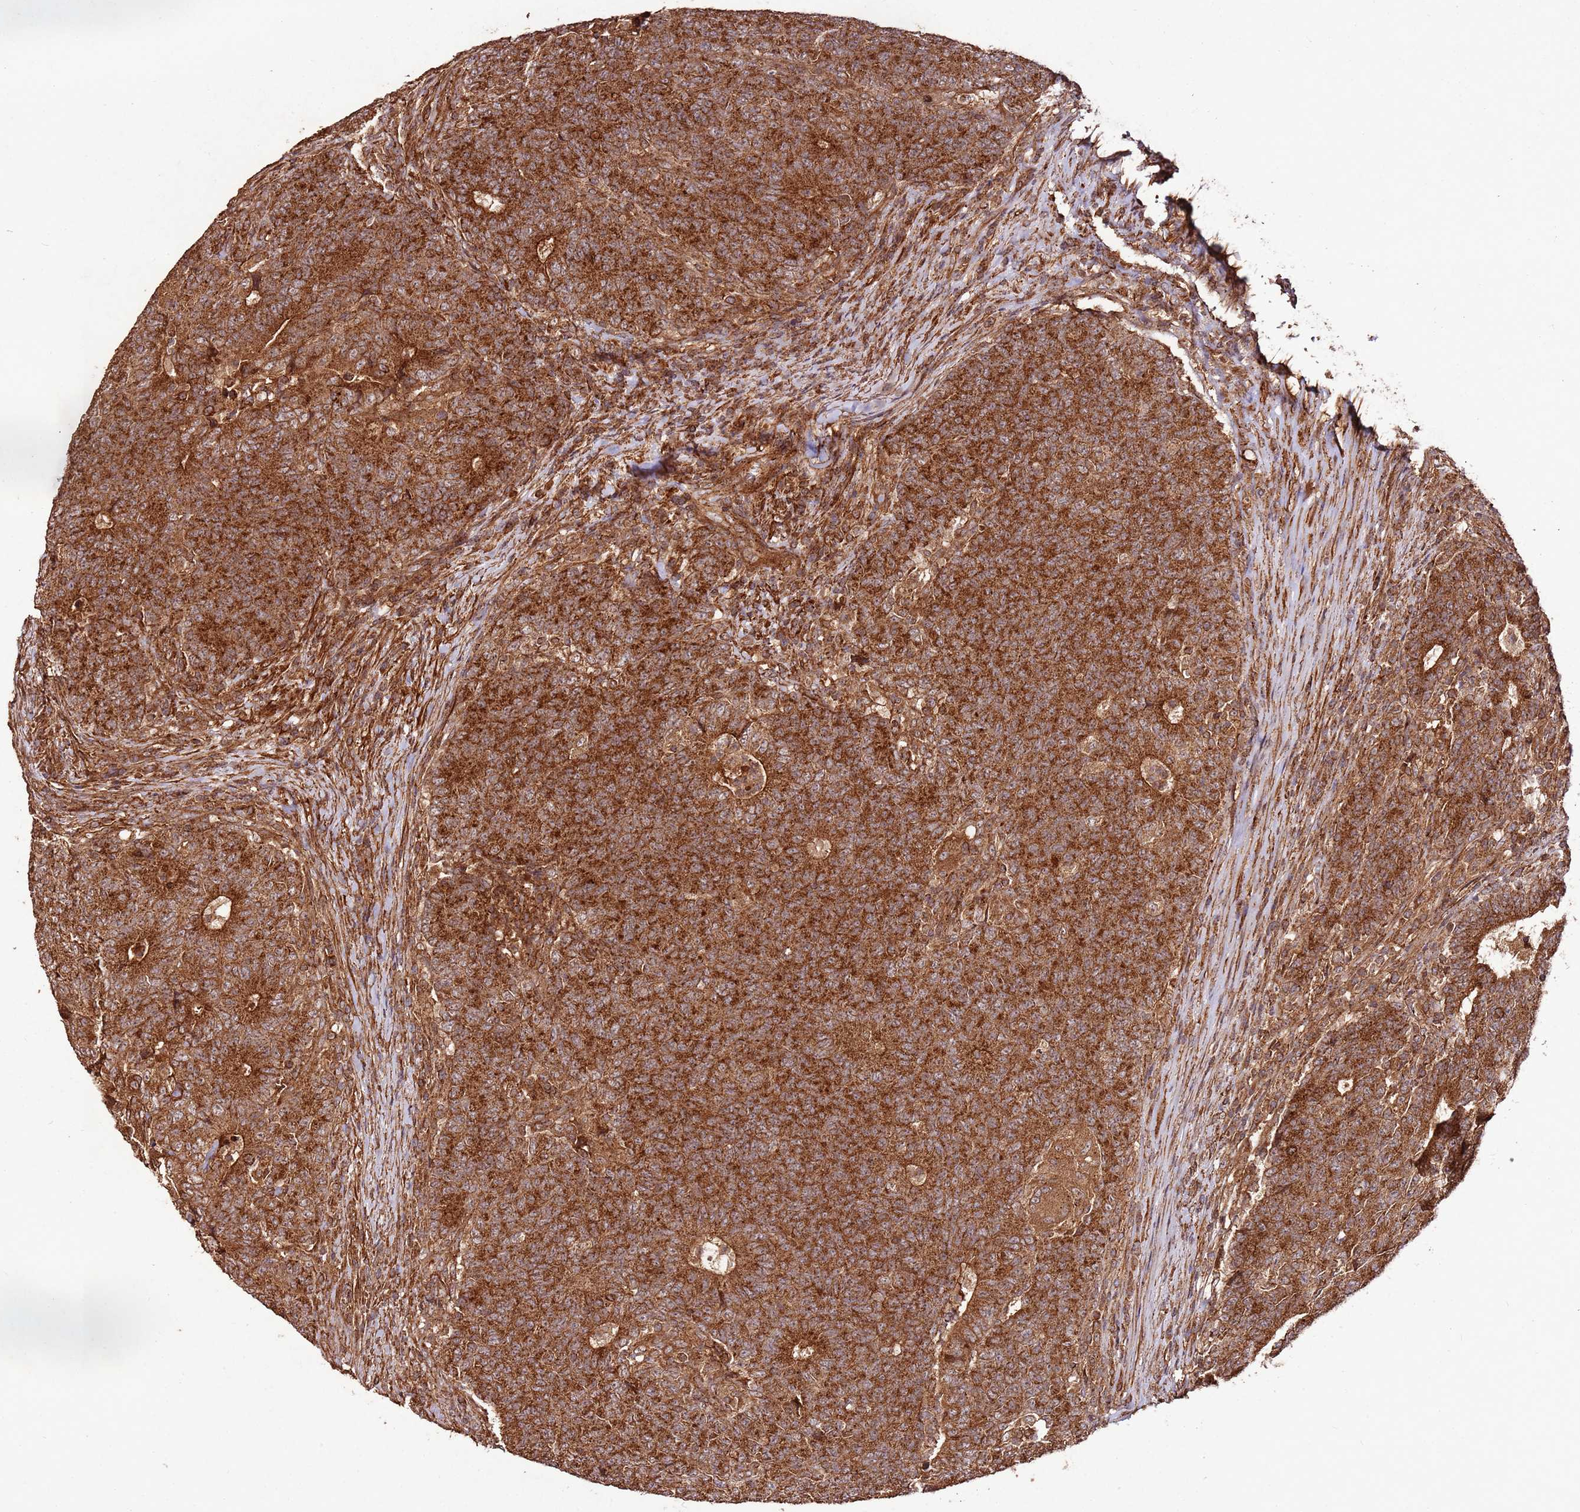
{"staining": {"intensity": "strong", "quantity": ">75%", "location": "cytoplasmic/membranous"}, "tissue": "colorectal cancer", "cell_type": "Tumor cells", "image_type": "cancer", "snomed": [{"axis": "morphology", "description": "Adenocarcinoma, NOS"}, {"axis": "topography", "description": "Colon"}], "caption": "IHC histopathology image of human colorectal cancer stained for a protein (brown), which shows high levels of strong cytoplasmic/membranous staining in approximately >75% of tumor cells.", "gene": "FAM186A", "patient": {"sex": "female", "age": 75}}